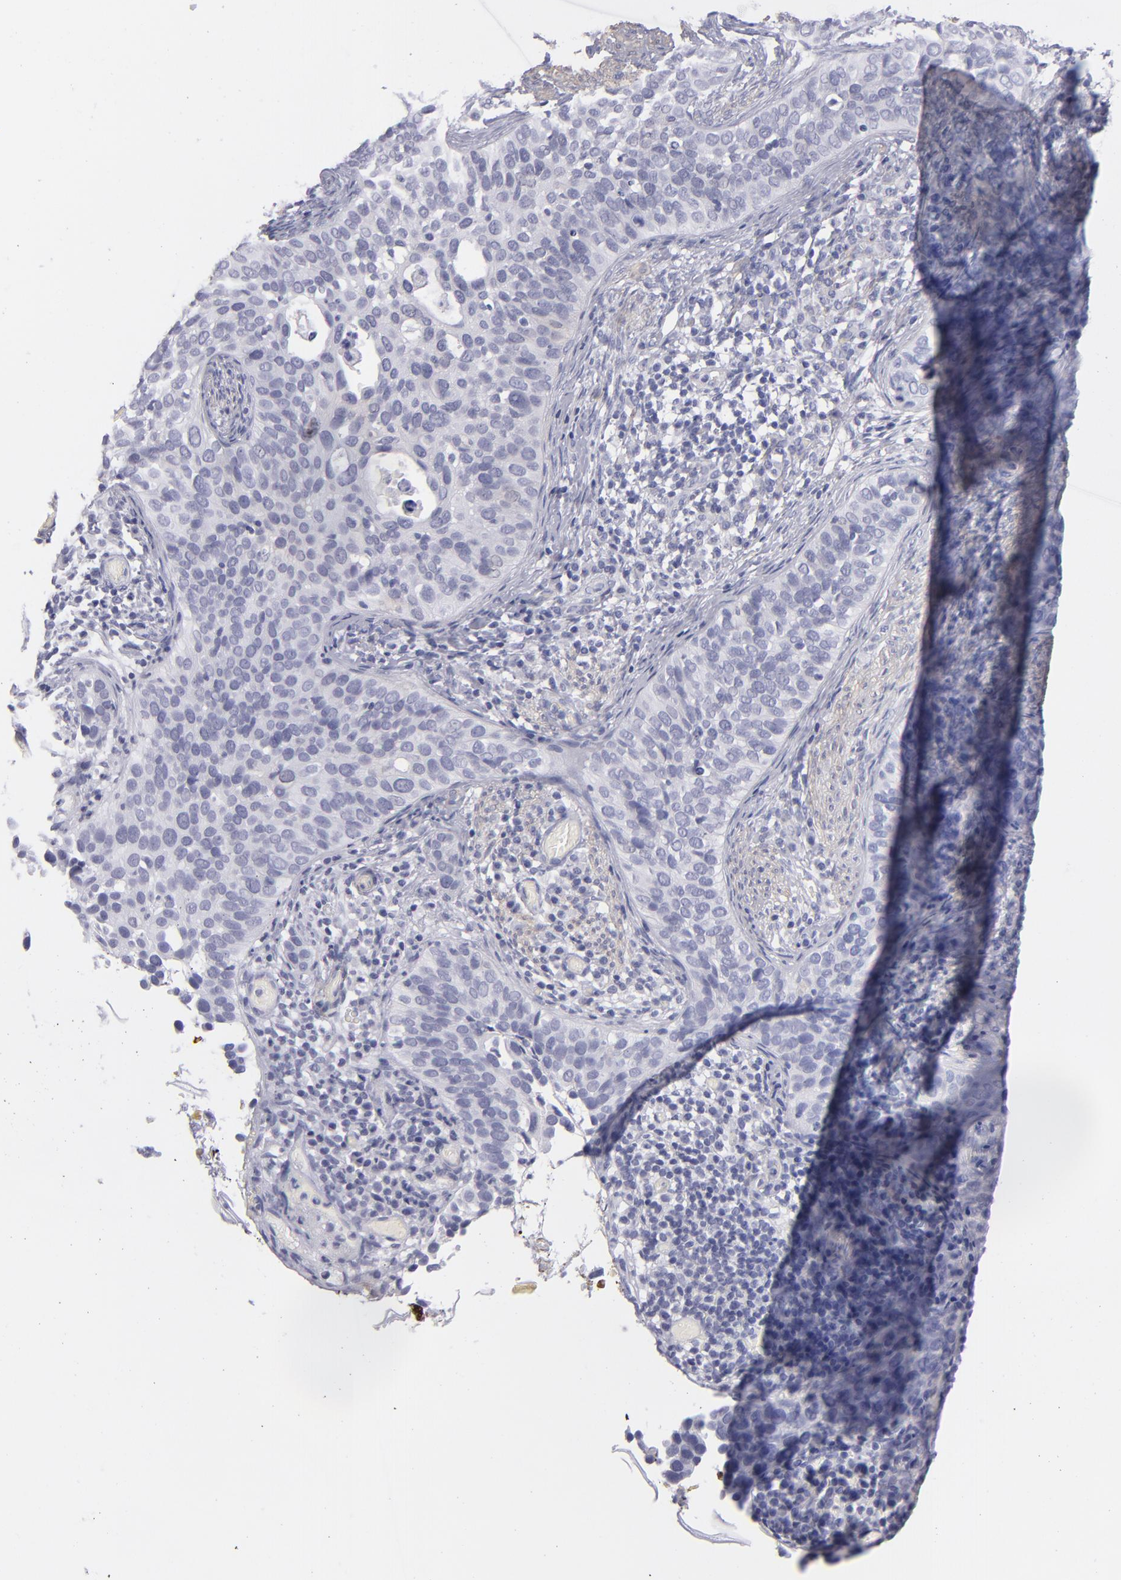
{"staining": {"intensity": "negative", "quantity": "none", "location": "none"}, "tissue": "cervical cancer", "cell_type": "Tumor cells", "image_type": "cancer", "snomed": [{"axis": "morphology", "description": "Squamous cell carcinoma, NOS"}, {"axis": "topography", "description": "Cervix"}], "caption": "Tumor cells are negative for brown protein staining in cervical squamous cell carcinoma.", "gene": "MYH11", "patient": {"sex": "female", "age": 31}}